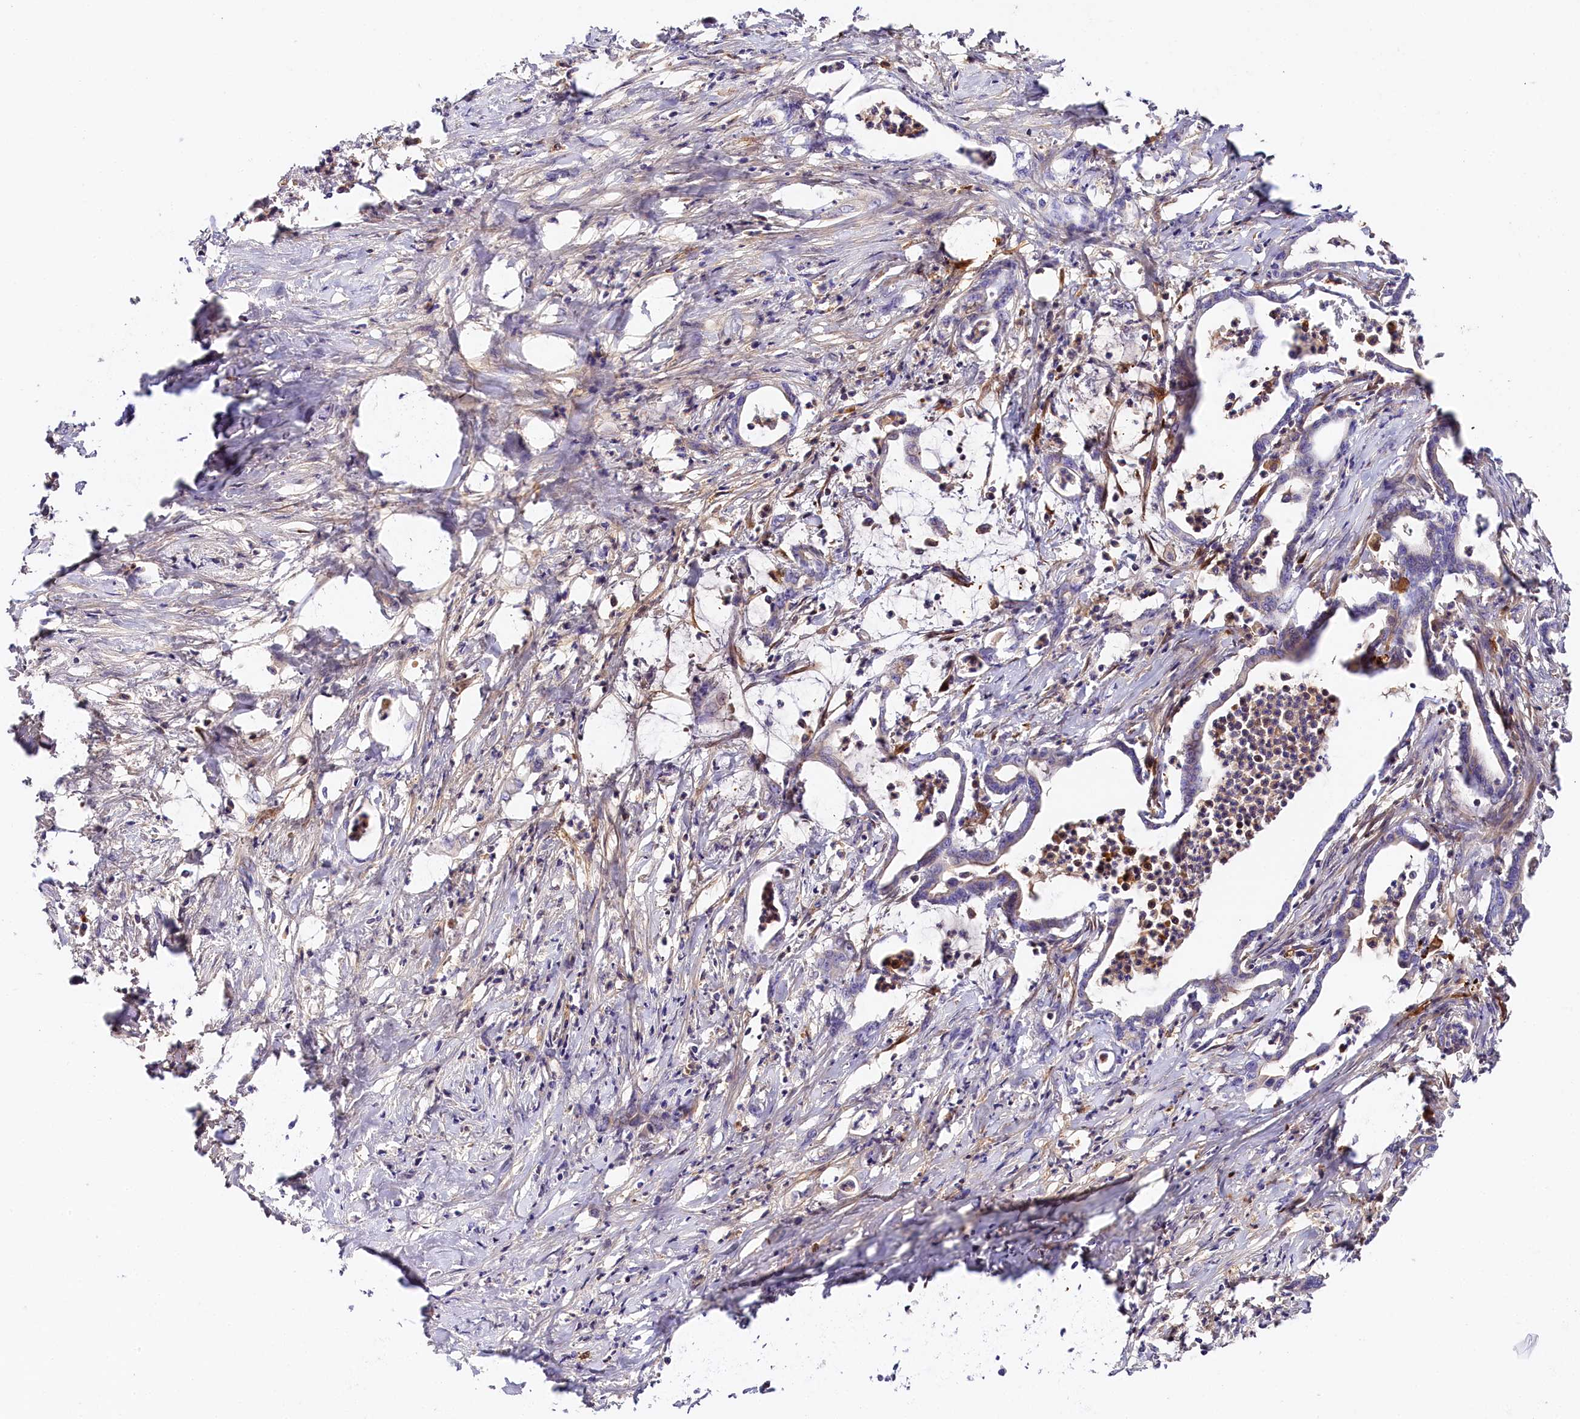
{"staining": {"intensity": "negative", "quantity": "none", "location": "none"}, "tissue": "pancreatic cancer", "cell_type": "Tumor cells", "image_type": "cancer", "snomed": [{"axis": "morphology", "description": "Adenocarcinoma, NOS"}, {"axis": "topography", "description": "Pancreas"}], "caption": "This is an IHC micrograph of pancreatic cancer (adenocarcinoma). There is no expression in tumor cells.", "gene": "KATNB1", "patient": {"sex": "female", "age": 55}}